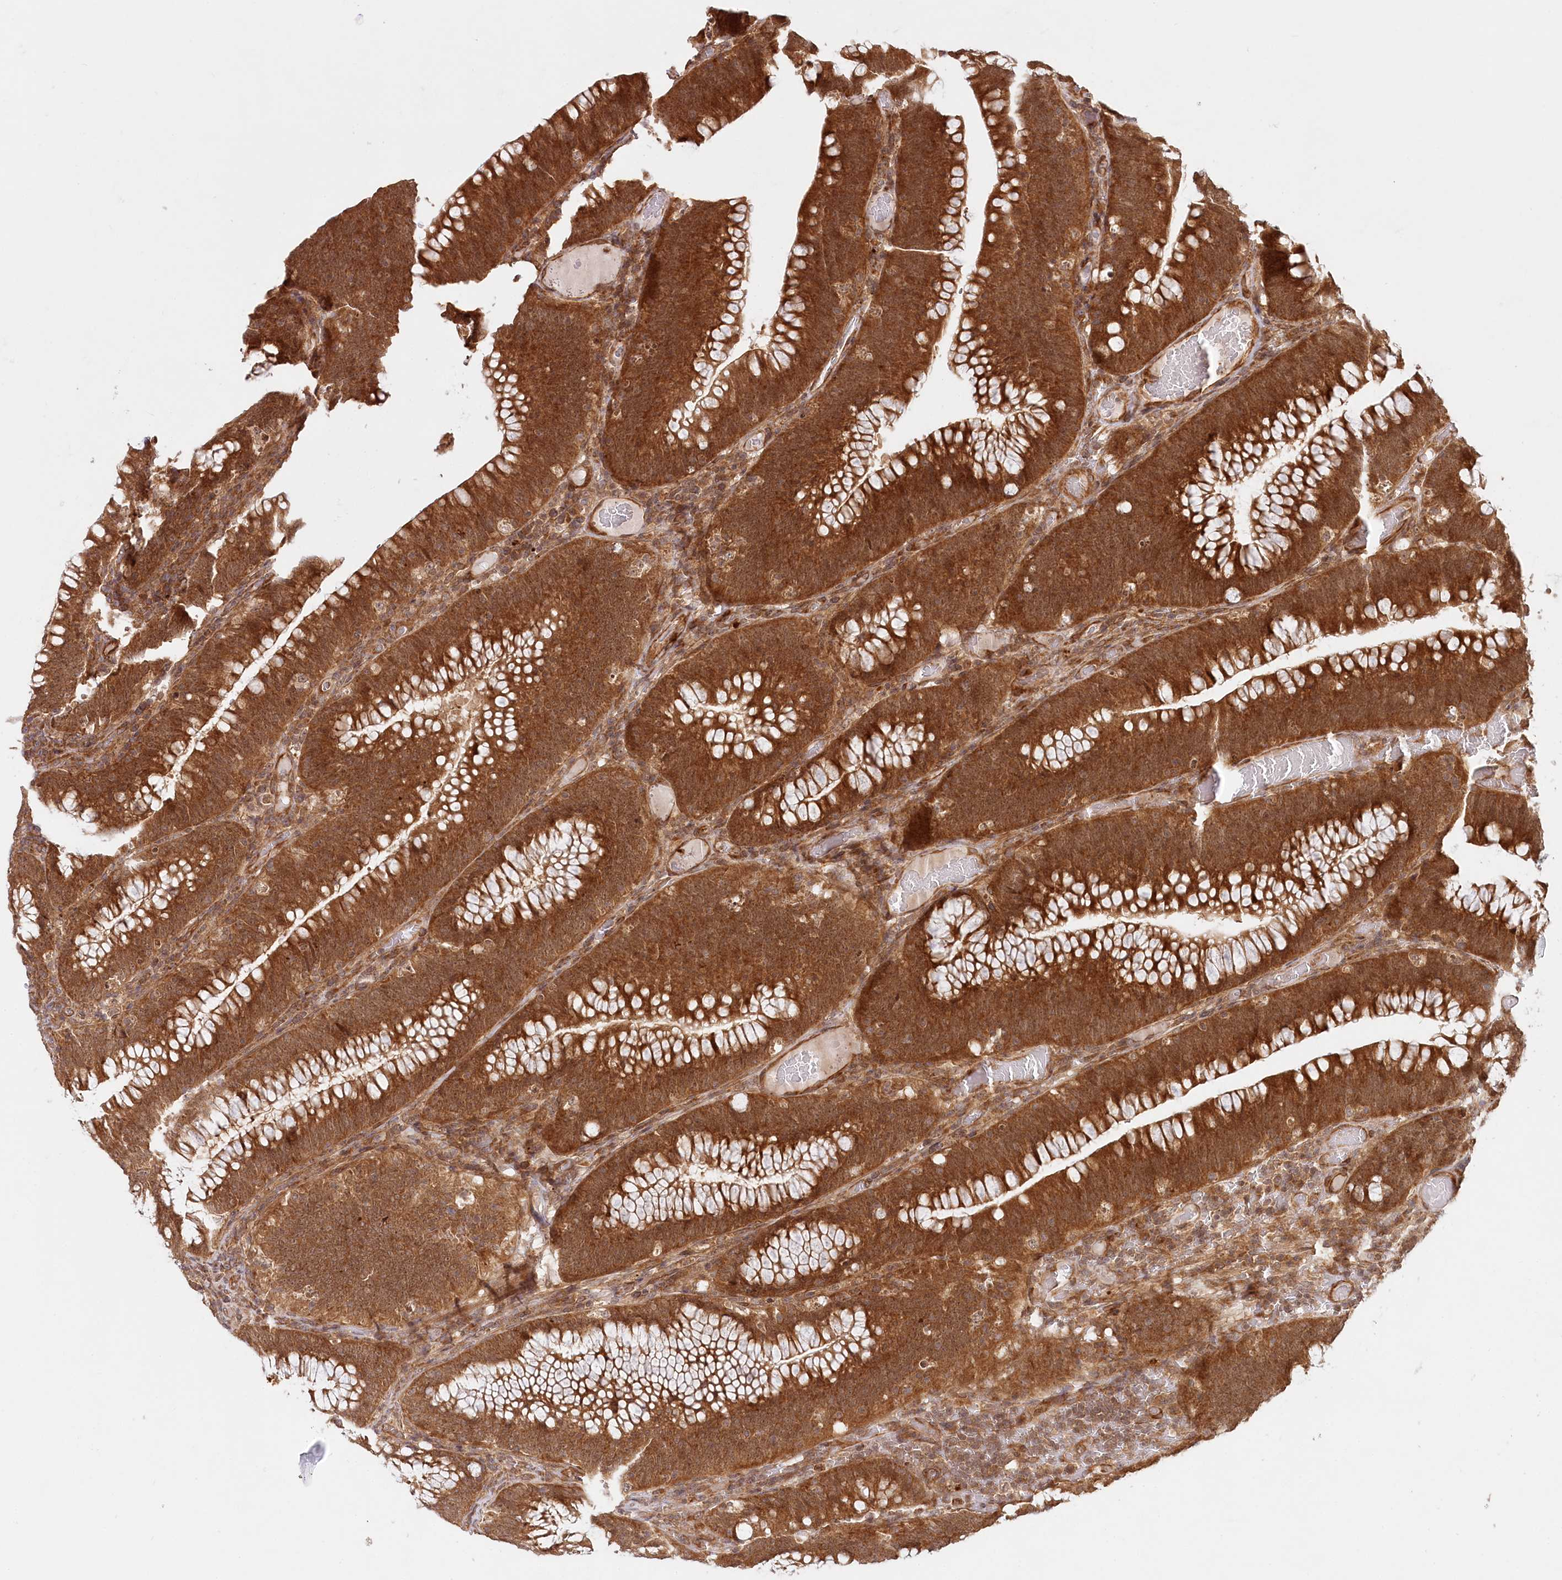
{"staining": {"intensity": "strong", "quantity": ">75%", "location": "cytoplasmic/membranous"}, "tissue": "colorectal cancer", "cell_type": "Tumor cells", "image_type": "cancer", "snomed": [{"axis": "morphology", "description": "Normal tissue, NOS"}, {"axis": "topography", "description": "Colon"}], "caption": "Colorectal cancer stained with DAB (3,3'-diaminobenzidine) immunohistochemistry (IHC) displays high levels of strong cytoplasmic/membranous expression in approximately >75% of tumor cells.", "gene": "CEP70", "patient": {"sex": "female", "age": 82}}